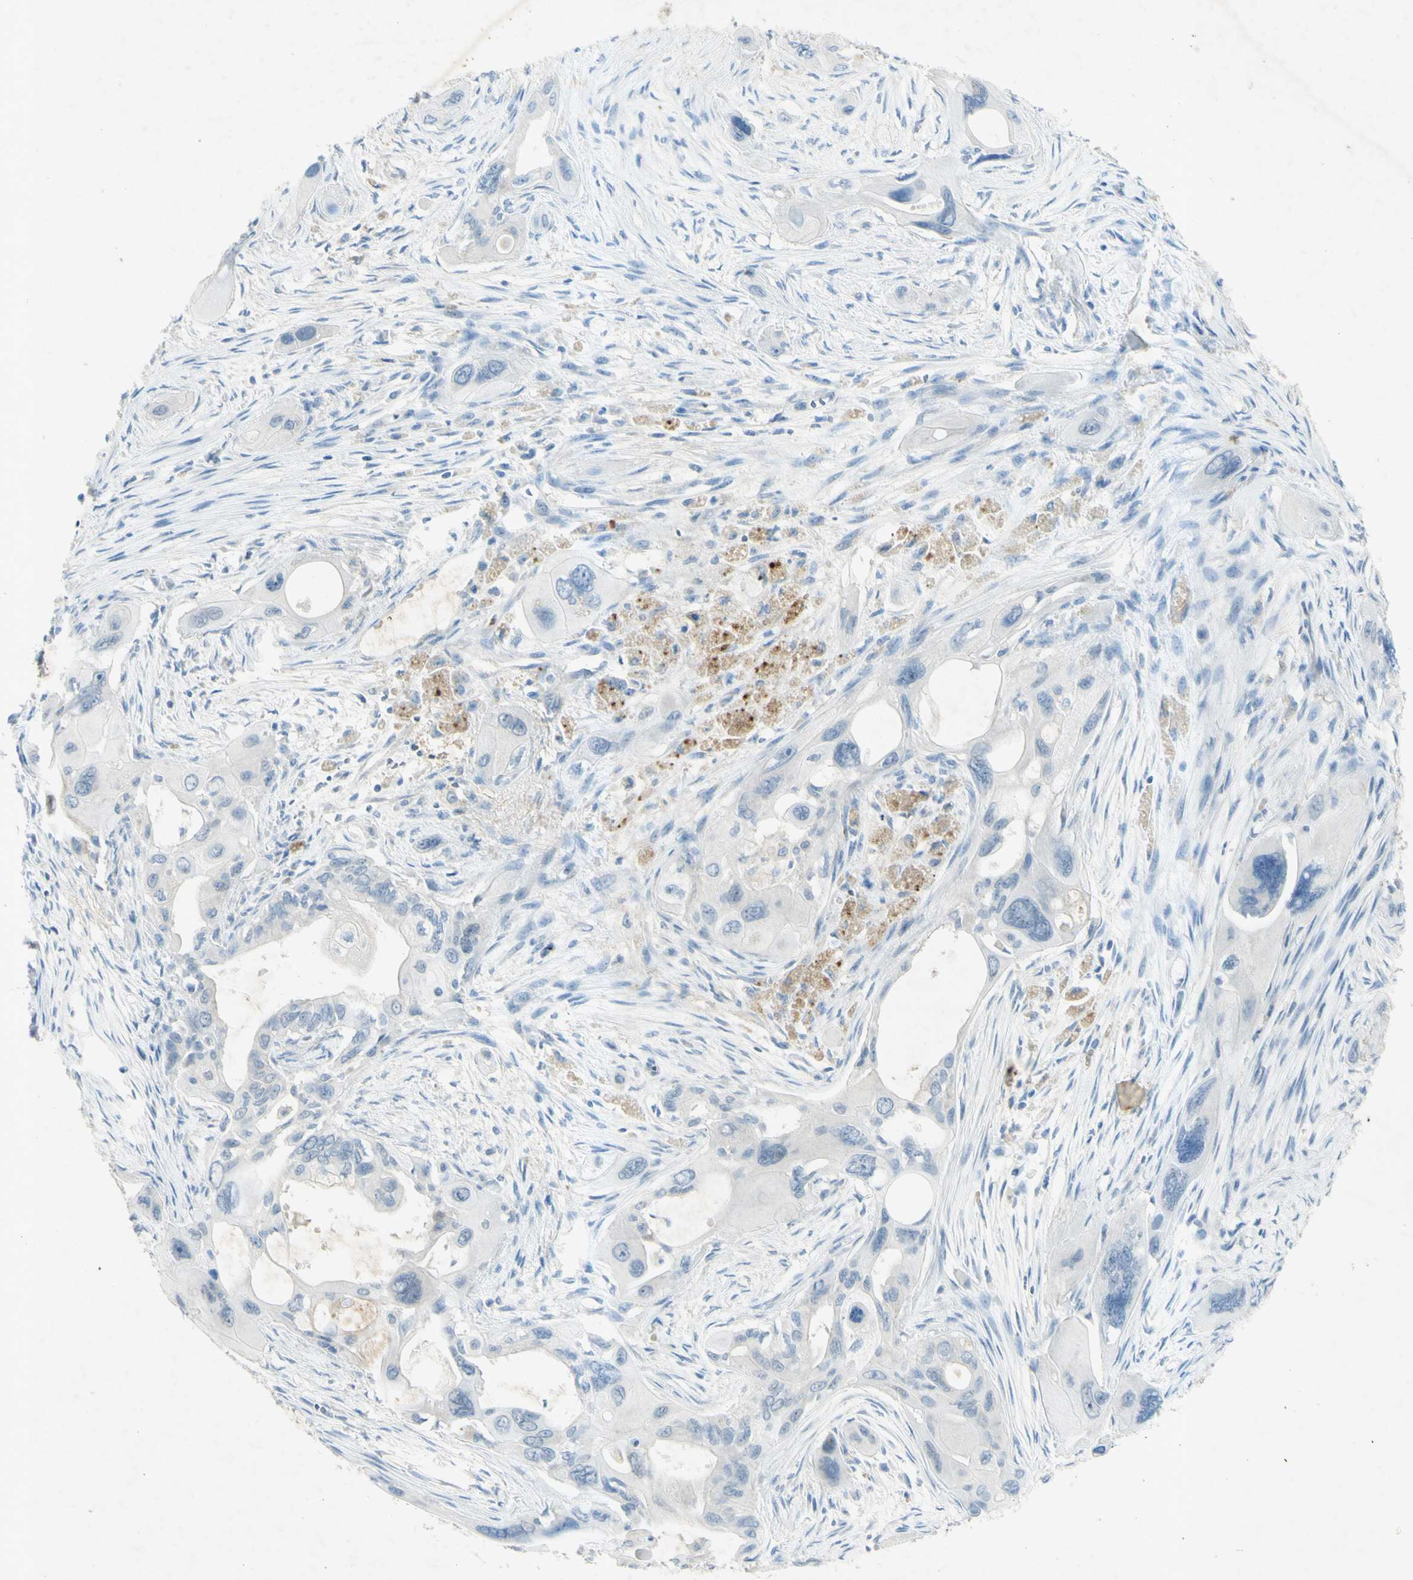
{"staining": {"intensity": "negative", "quantity": "none", "location": "none"}, "tissue": "pancreatic cancer", "cell_type": "Tumor cells", "image_type": "cancer", "snomed": [{"axis": "morphology", "description": "Adenocarcinoma, NOS"}, {"axis": "topography", "description": "Pancreas"}], "caption": "The photomicrograph reveals no significant staining in tumor cells of pancreatic adenocarcinoma.", "gene": "GDF15", "patient": {"sex": "male", "age": 73}}